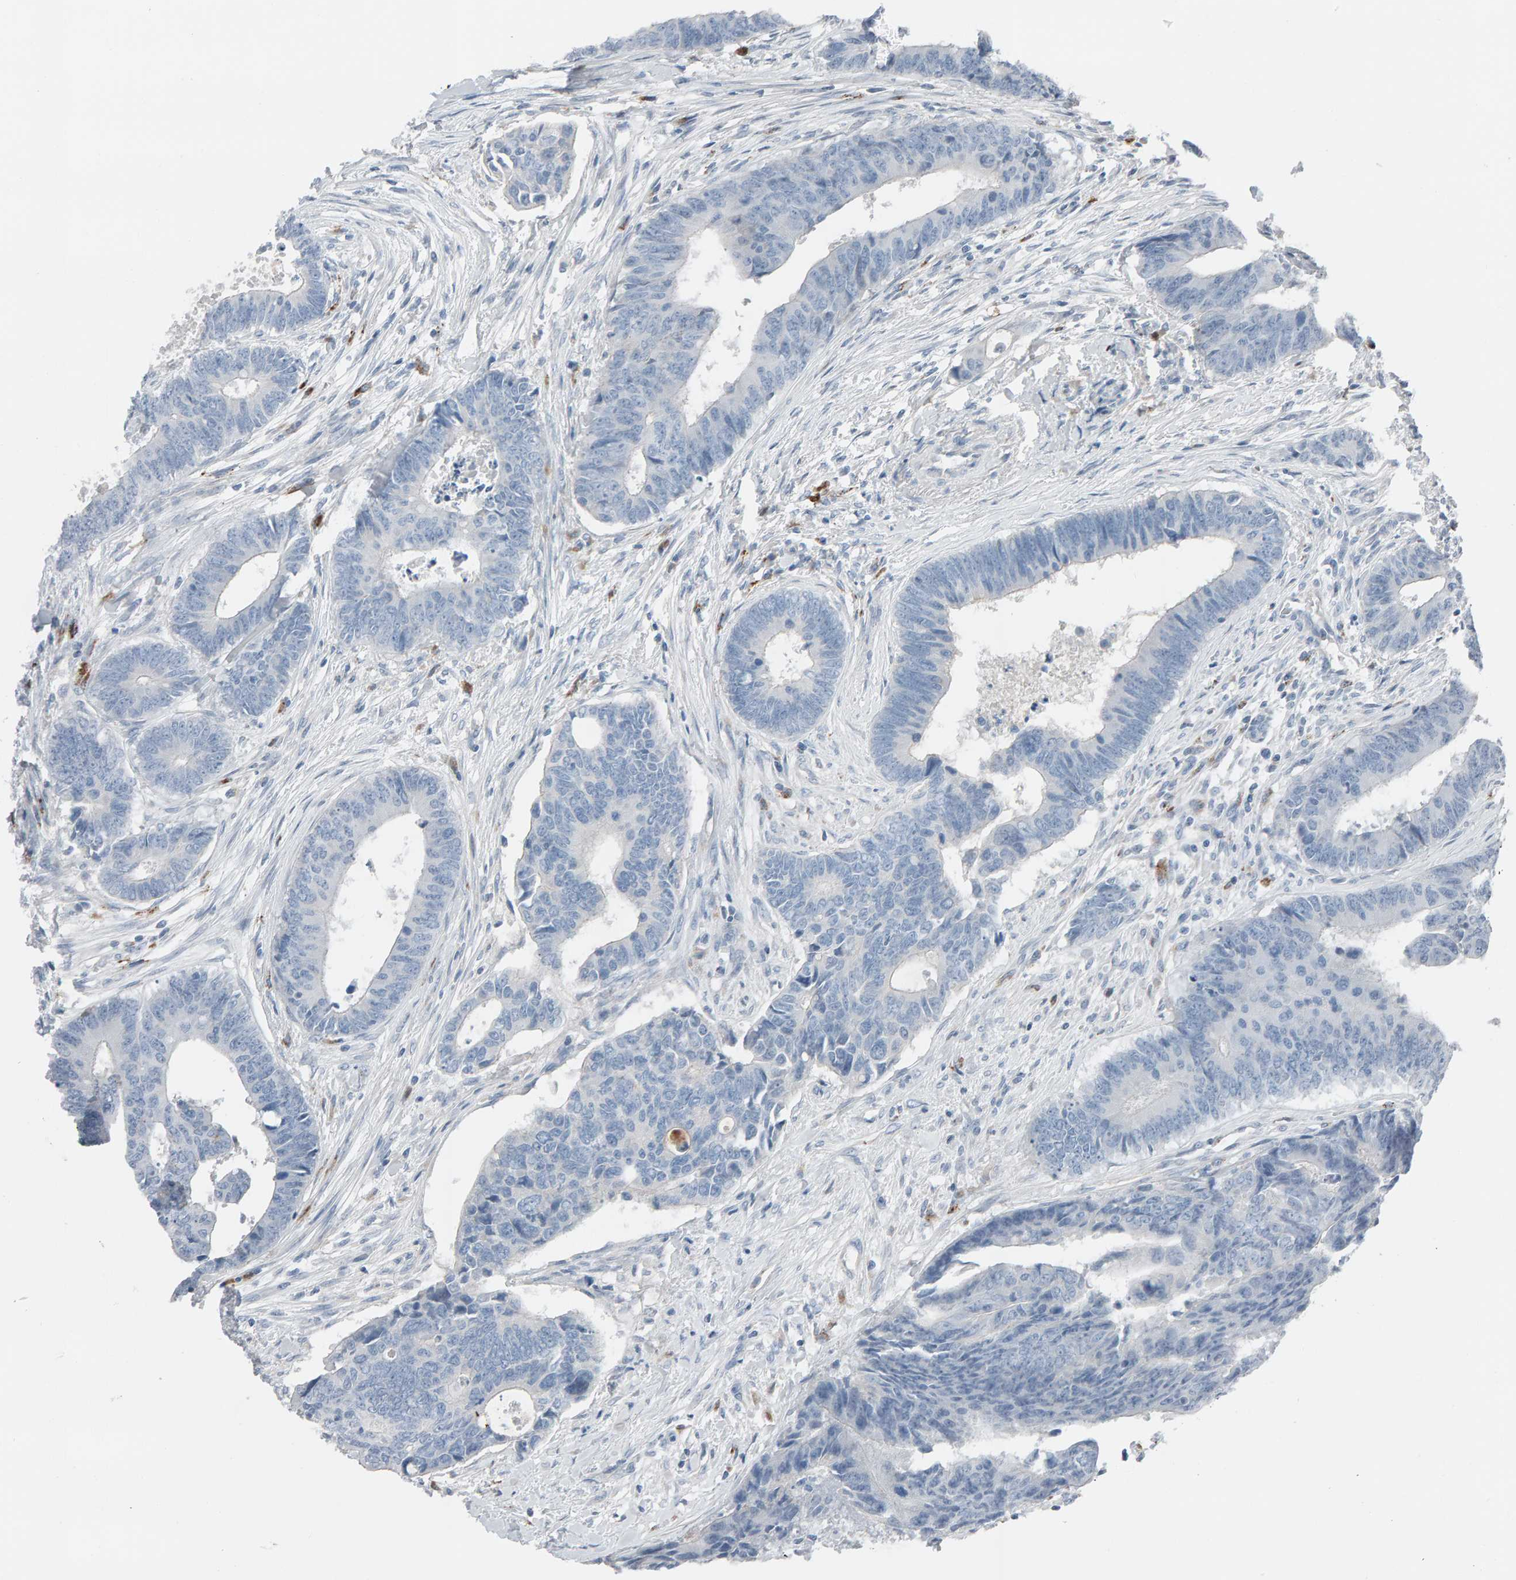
{"staining": {"intensity": "negative", "quantity": "none", "location": "none"}, "tissue": "colorectal cancer", "cell_type": "Tumor cells", "image_type": "cancer", "snomed": [{"axis": "morphology", "description": "Adenocarcinoma, NOS"}, {"axis": "topography", "description": "Rectum"}], "caption": "Colorectal adenocarcinoma stained for a protein using IHC shows no positivity tumor cells.", "gene": "IPPK", "patient": {"sex": "male", "age": 84}}